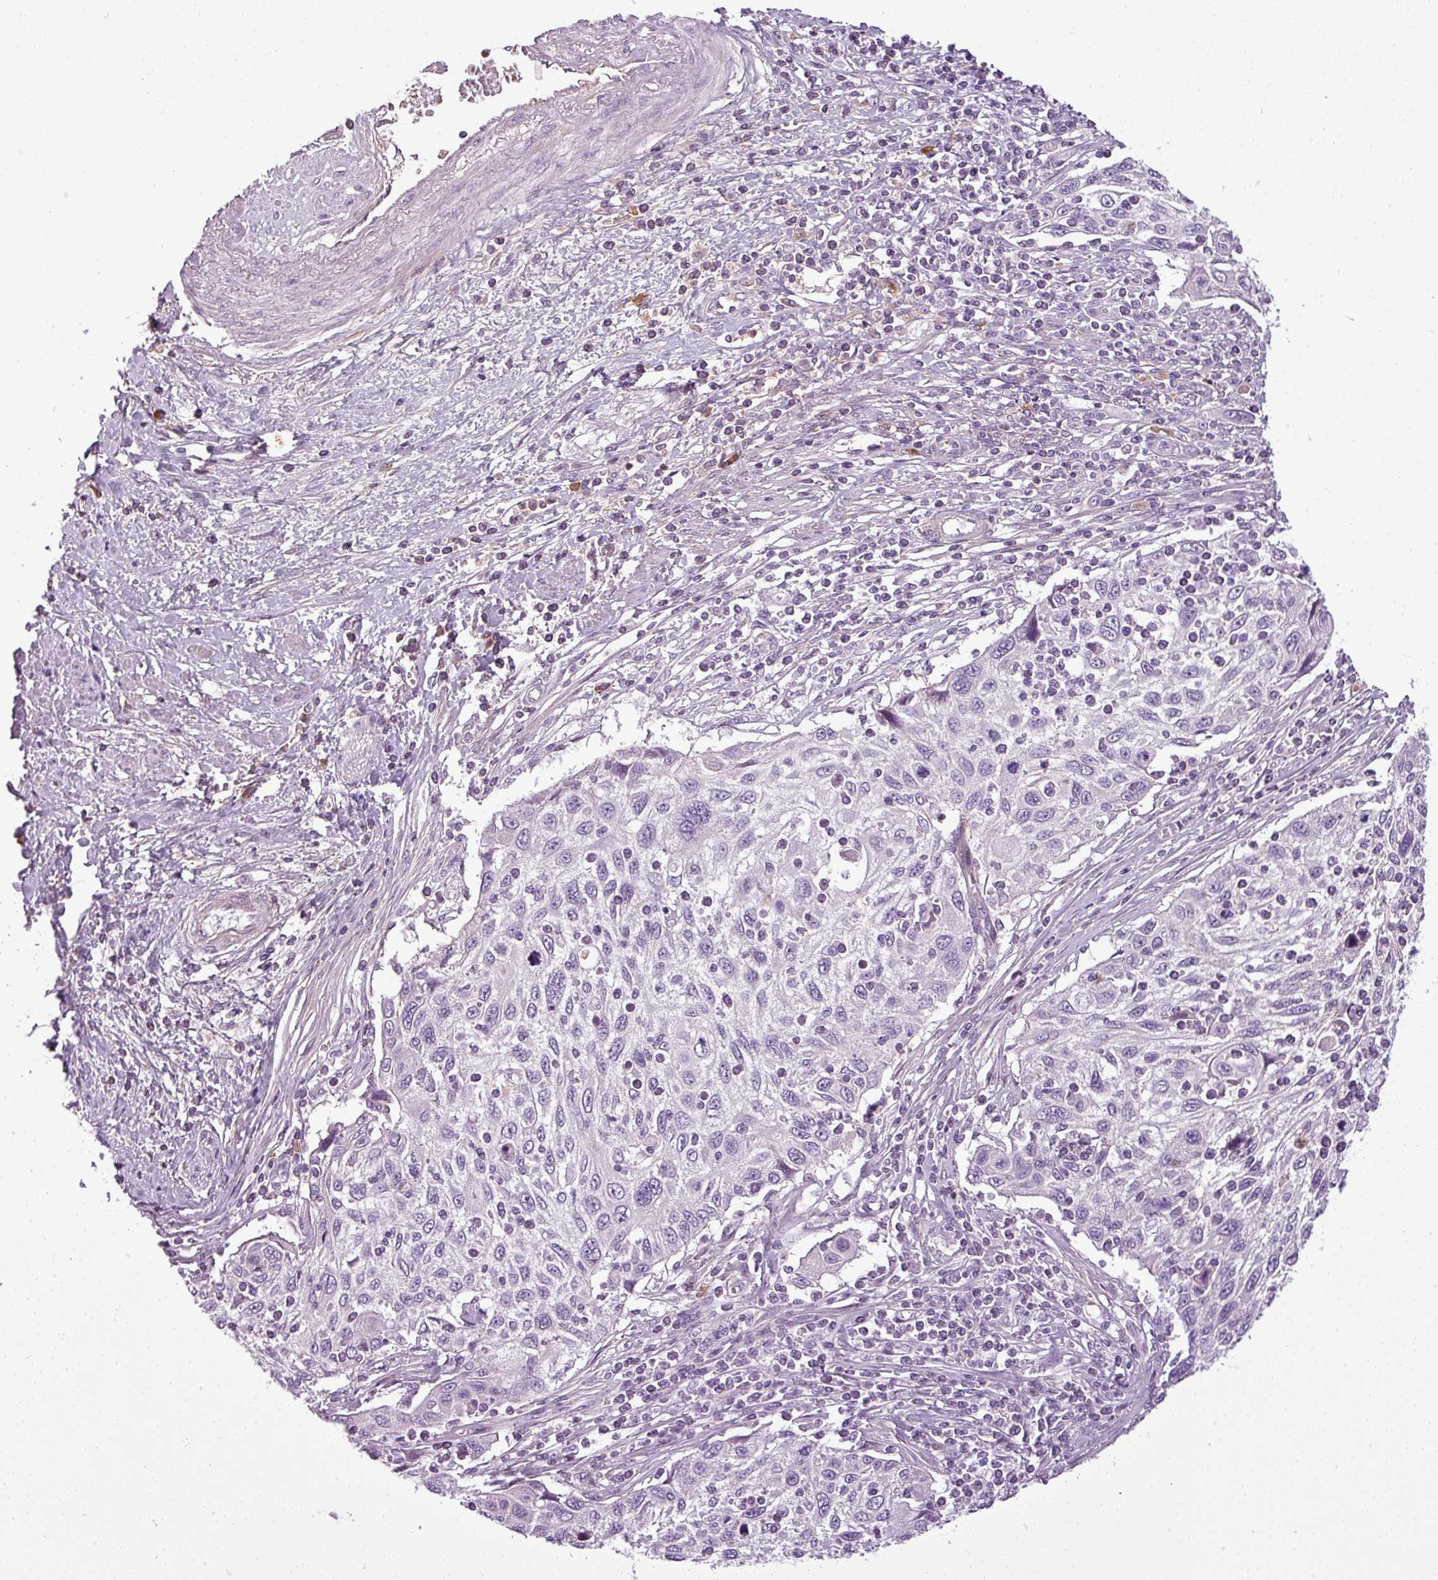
{"staining": {"intensity": "negative", "quantity": "none", "location": "none"}, "tissue": "cervical cancer", "cell_type": "Tumor cells", "image_type": "cancer", "snomed": [{"axis": "morphology", "description": "Squamous cell carcinoma, NOS"}, {"axis": "topography", "description": "Cervix"}], "caption": "This is an IHC image of human cervical cancer. There is no staining in tumor cells.", "gene": "C4B", "patient": {"sex": "female", "age": 70}}